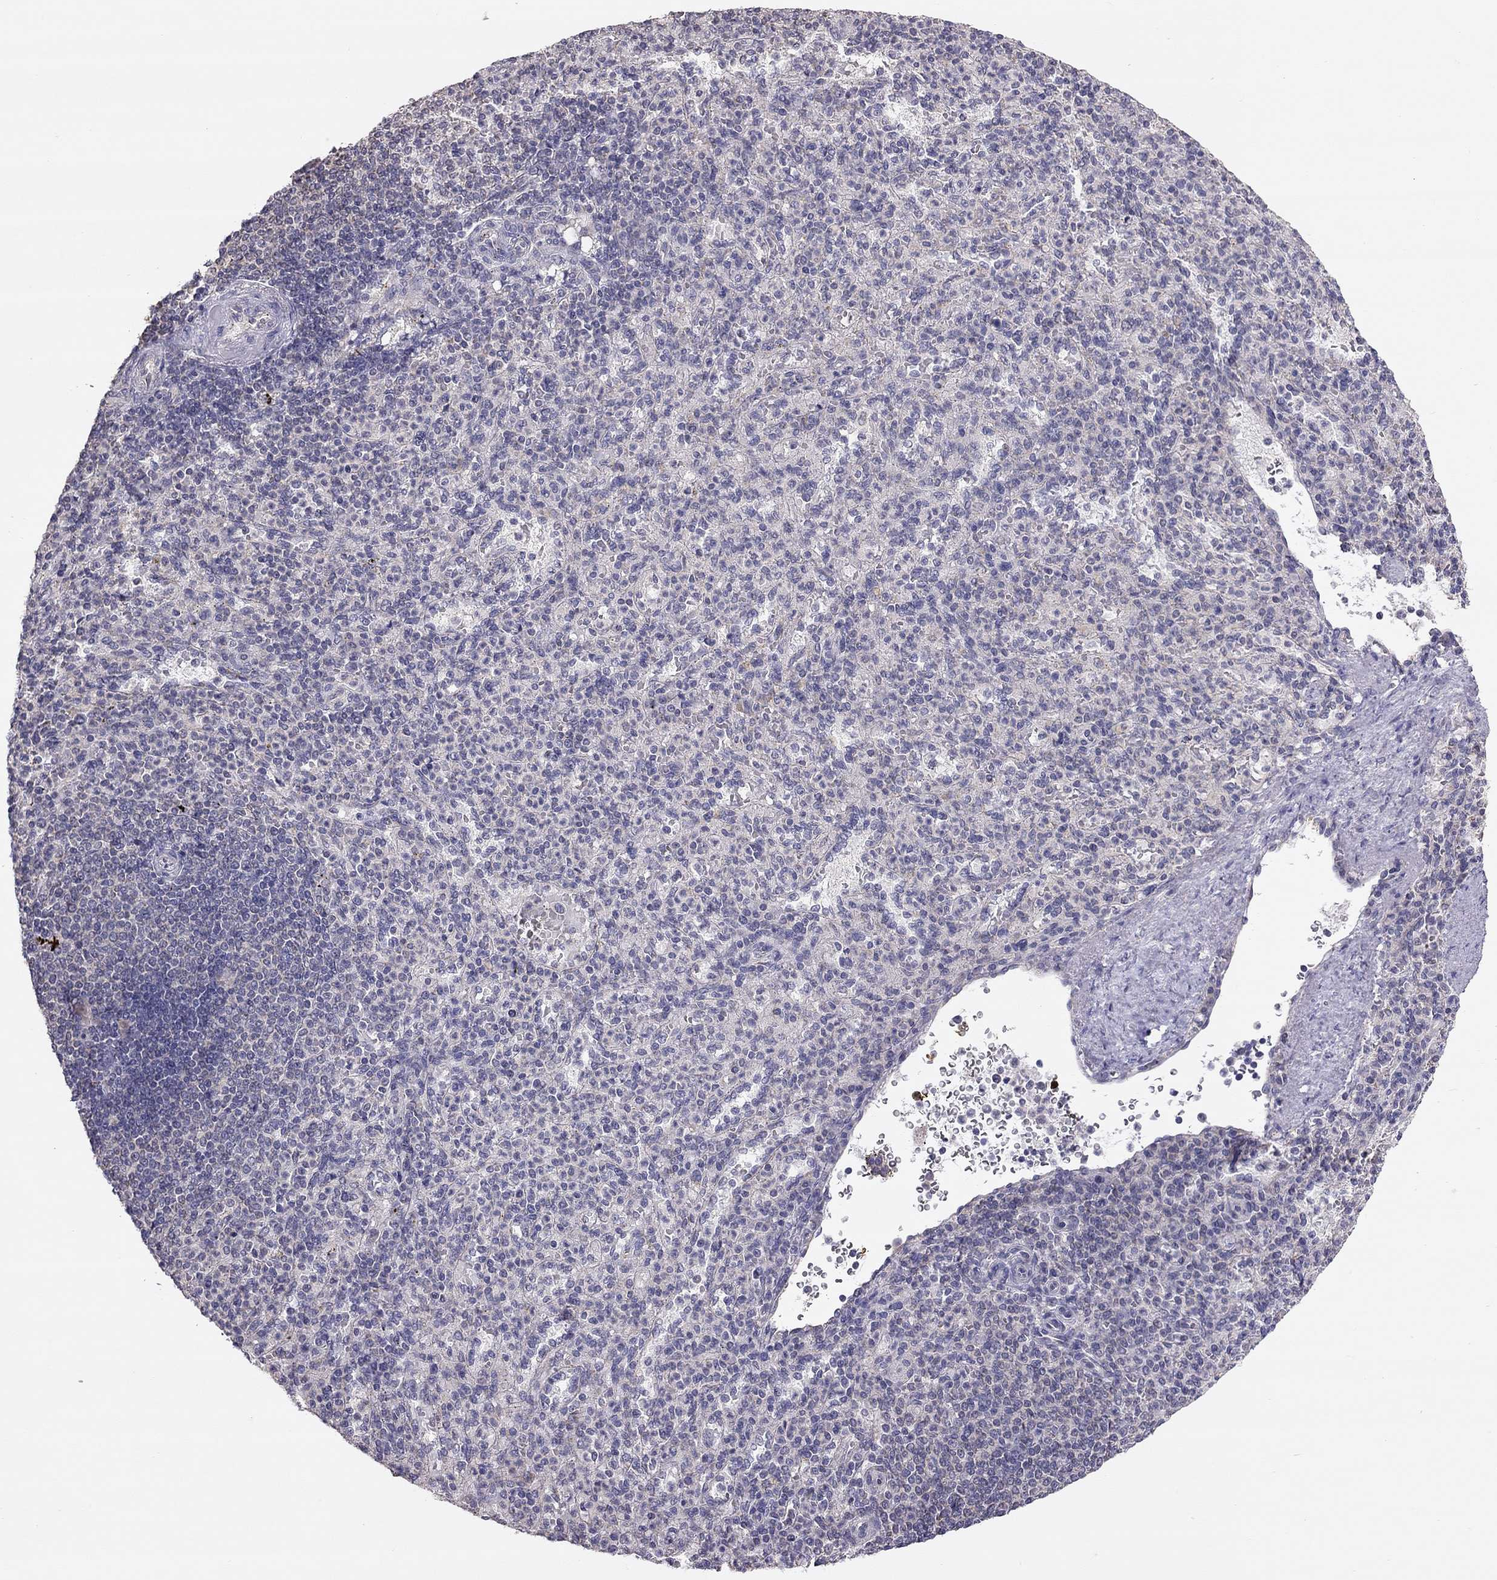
{"staining": {"intensity": "negative", "quantity": "none", "location": "none"}, "tissue": "spleen", "cell_type": "Cells in red pulp", "image_type": "normal", "snomed": [{"axis": "morphology", "description": "Normal tissue, NOS"}, {"axis": "topography", "description": "Spleen"}], "caption": "Protein analysis of unremarkable spleen reveals no significant staining in cells in red pulp. (Immunohistochemistry, brightfield microscopy, high magnification).", "gene": "LRIT3", "patient": {"sex": "female", "age": 74}}